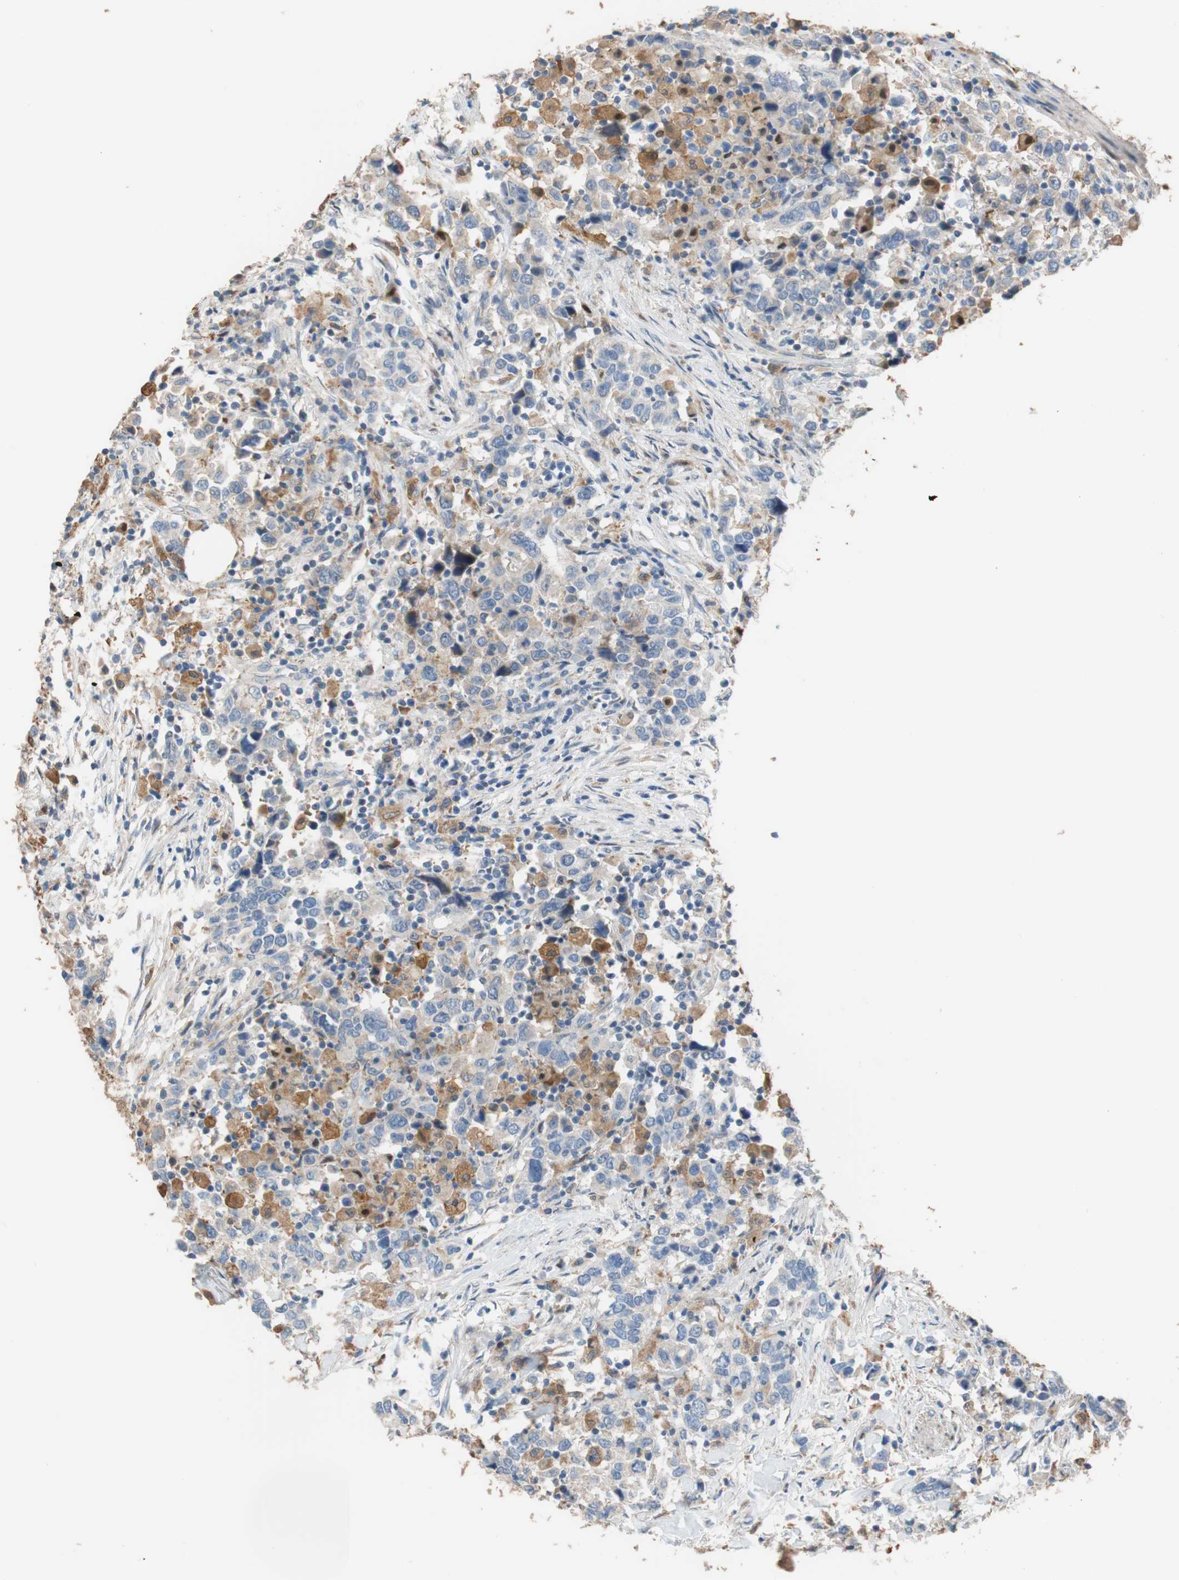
{"staining": {"intensity": "moderate", "quantity": "<25%", "location": "cytoplasmic/membranous"}, "tissue": "urothelial cancer", "cell_type": "Tumor cells", "image_type": "cancer", "snomed": [{"axis": "morphology", "description": "Urothelial carcinoma, High grade"}, {"axis": "topography", "description": "Urinary bladder"}], "caption": "This histopathology image displays immunohistochemistry (IHC) staining of human urothelial cancer, with low moderate cytoplasmic/membranous staining in approximately <25% of tumor cells.", "gene": "ALDH1A2", "patient": {"sex": "male", "age": 61}}